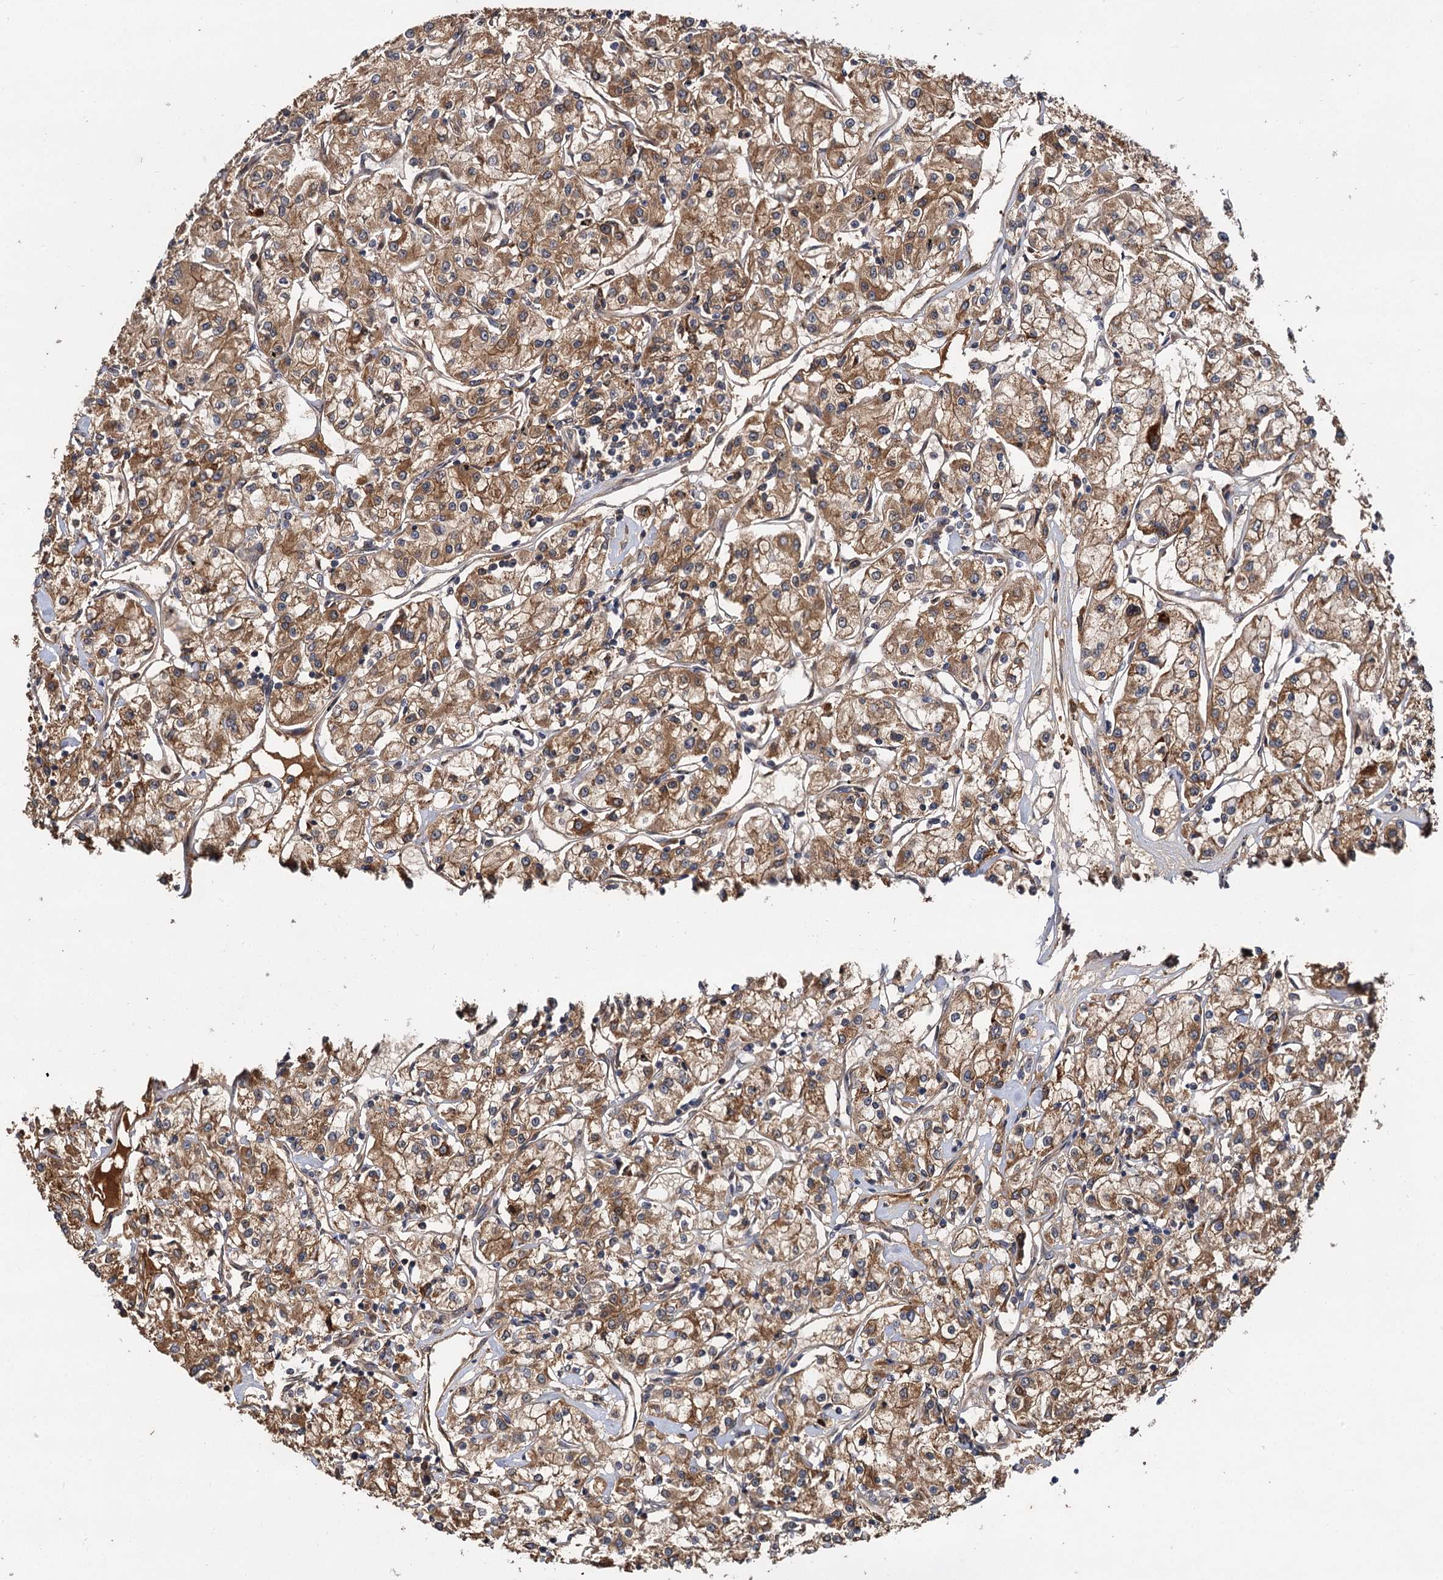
{"staining": {"intensity": "moderate", "quantity": ">75%", "location": "cytoplasmic/membranous"}, "tissue": "renal cancer", "cell_type": "Tumor cells", "image_type": "cancer", "snomed": [{"axis": "morphology", "description": "Adenocarcinoma, NOS"}, {"axis": "topography", "description": "Kidney"}], "caption": "IHC micrograph of neoplastic tissue: human adenocarcinoma (renal) stained using IHC shows medium levels of moderate protein expression localized specifically in the cytoplasmic/membranous of tumor cells, appearing as a cytoplasmic/membranous brown color.", "gene": "MBD6", "patient": {"sex": "female", "age": 59}}